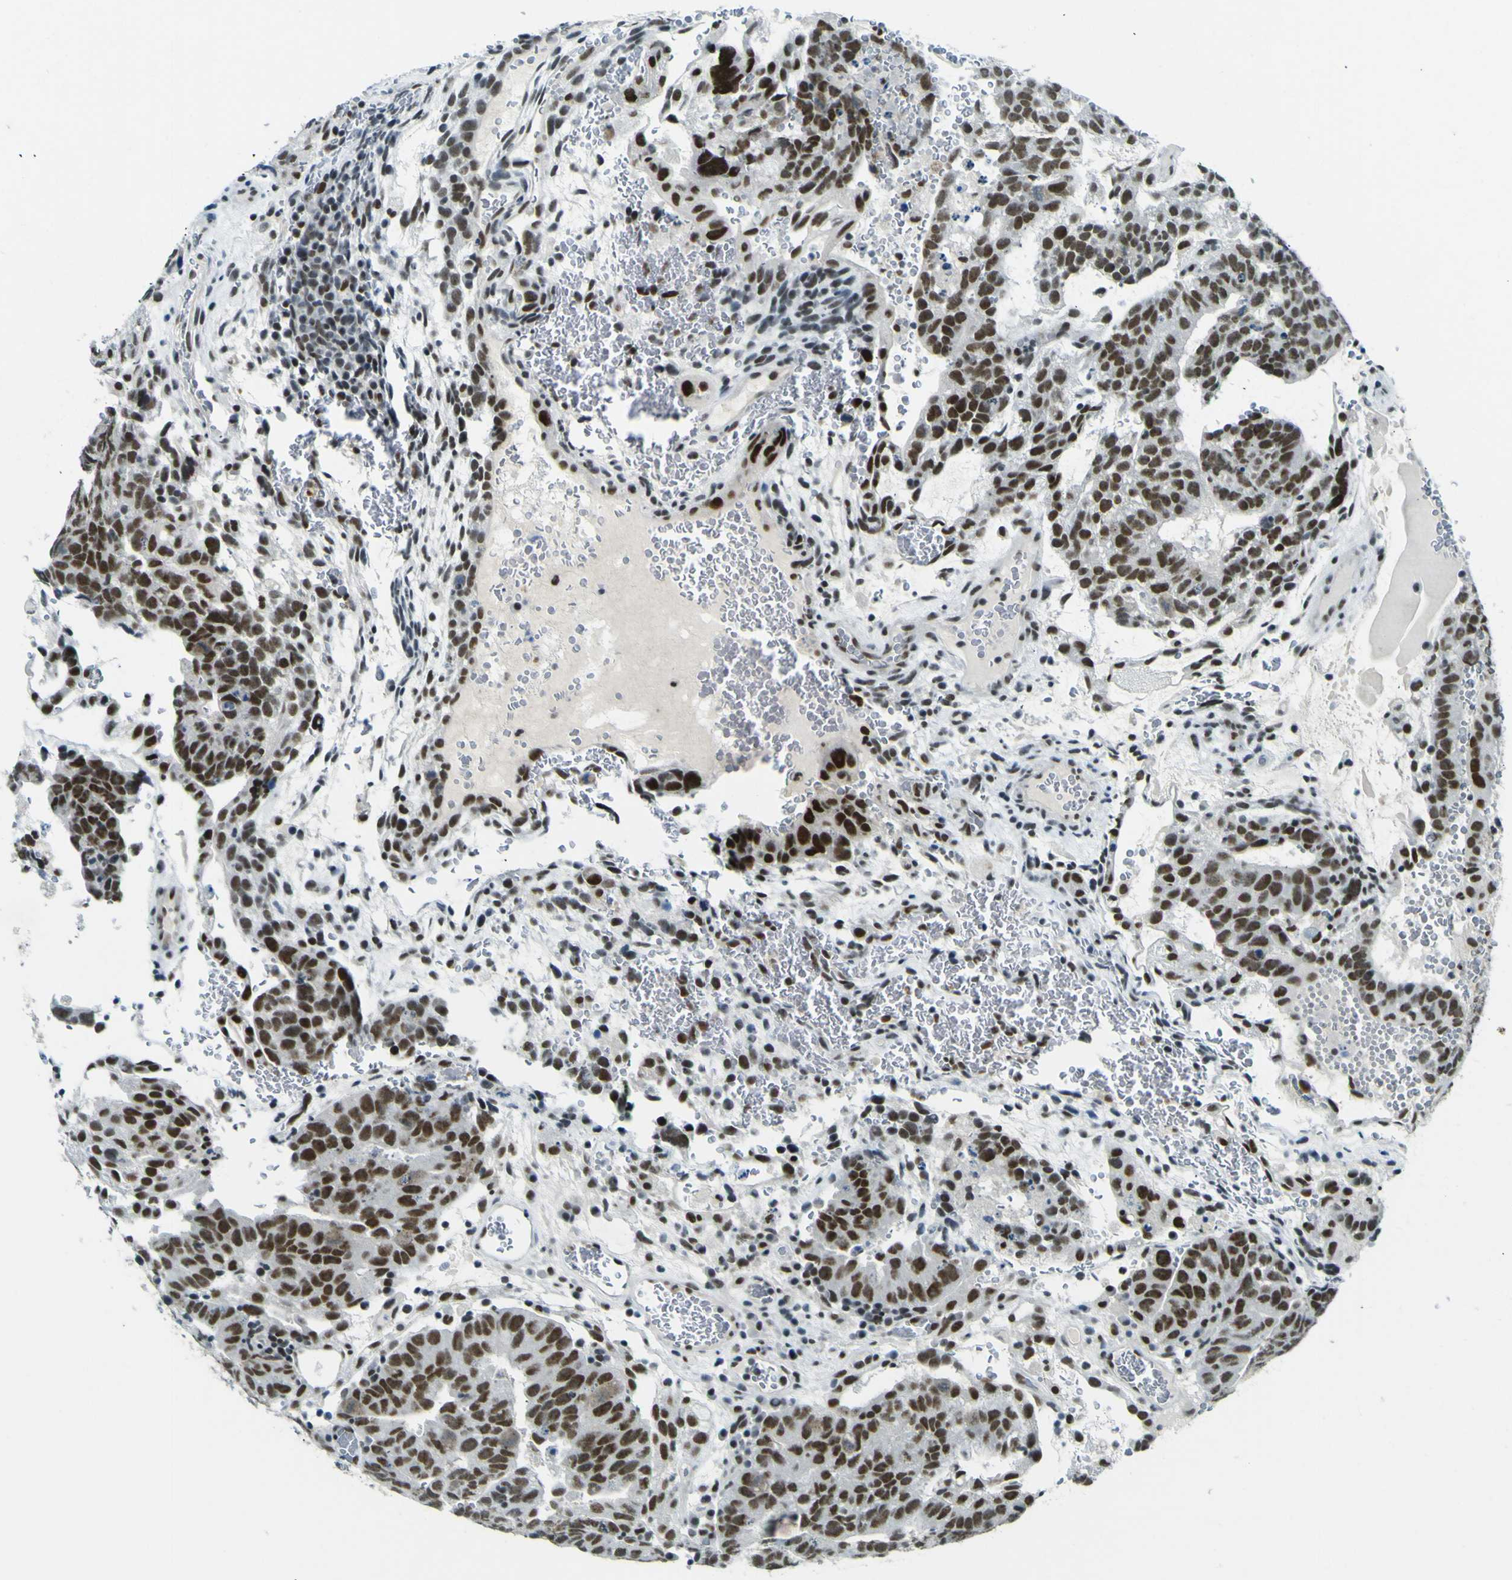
{"staining": {"intensity": "strong", "quantity": ">75%", "location": "nuclear"}, "tissue": "testis cancer", "cell_type": "Tumor cells", "image_type": "cancer", "snomed": [{"axis": "morphology", "description": "Seminoma, NOS"}, {"axis": "morphology", "description": "Carcinoma, Embryonal, NOS"}, {"axis": "topography", "description": "Testis"}], "caption": "IHC of human testis cancer demonstrates high levels of strong nuclear positivity in about >75% of tumor cells. The protein is shown in brown color, while the nuclei are stained blue.", "gene": "CEBPG", "patient": {"sex": "male", "age": 52}}